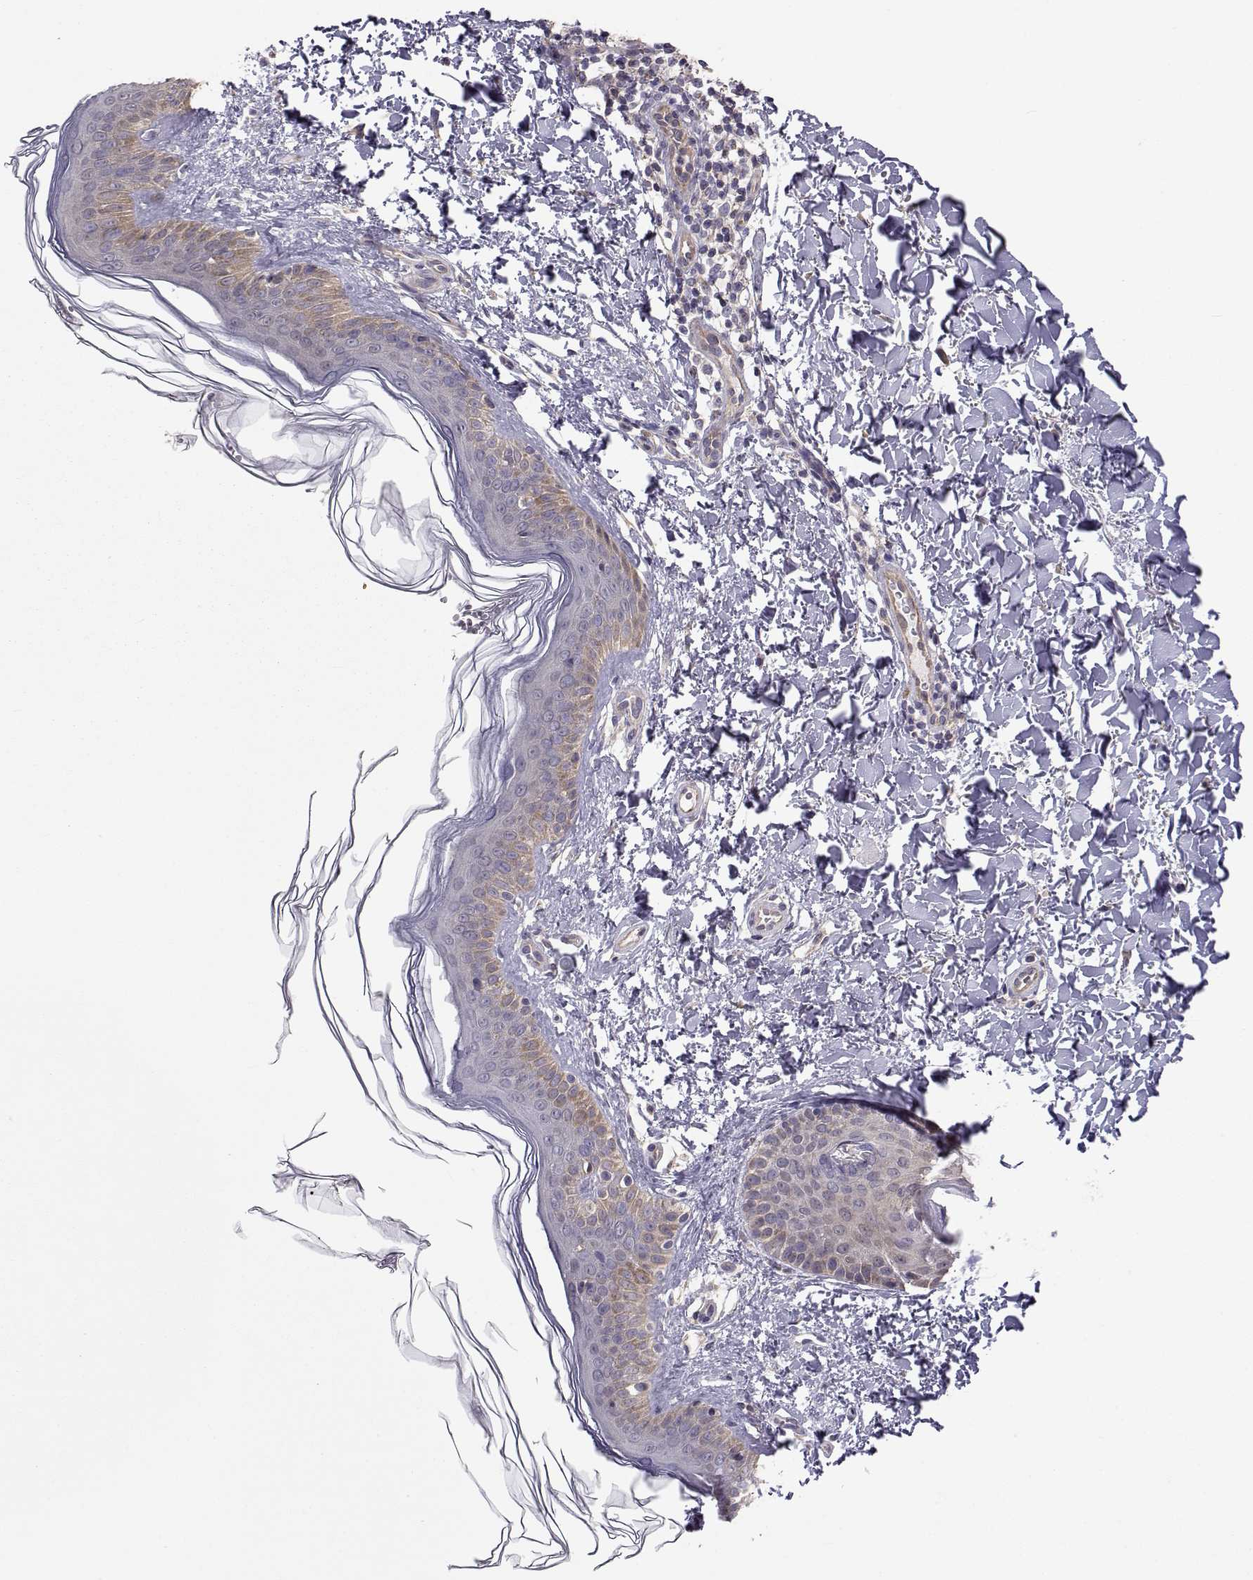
{"staining": {"intensity": "weak", "quantity": "<25%", "location": "cytoplasmic/membranous"}, "tissue": "skin cancer", "cell_type": "Tumor cells", "image_type": "cancer", "snomed": [{"axis": "morphology", "description": "Normal tissue, NOS"}, {"axis": "morphology", "description": "Basal cell carcinoma"}, {"axis": "topography", "description": "Skin"}], "caption": "An IHC image of basal cell carcinoma (skin) is shown. There is no staining in tumor cells of basal cell carcinoma (skin).", "gene": "NCAM2", "patient": {"sex": "male", "age": 46}}